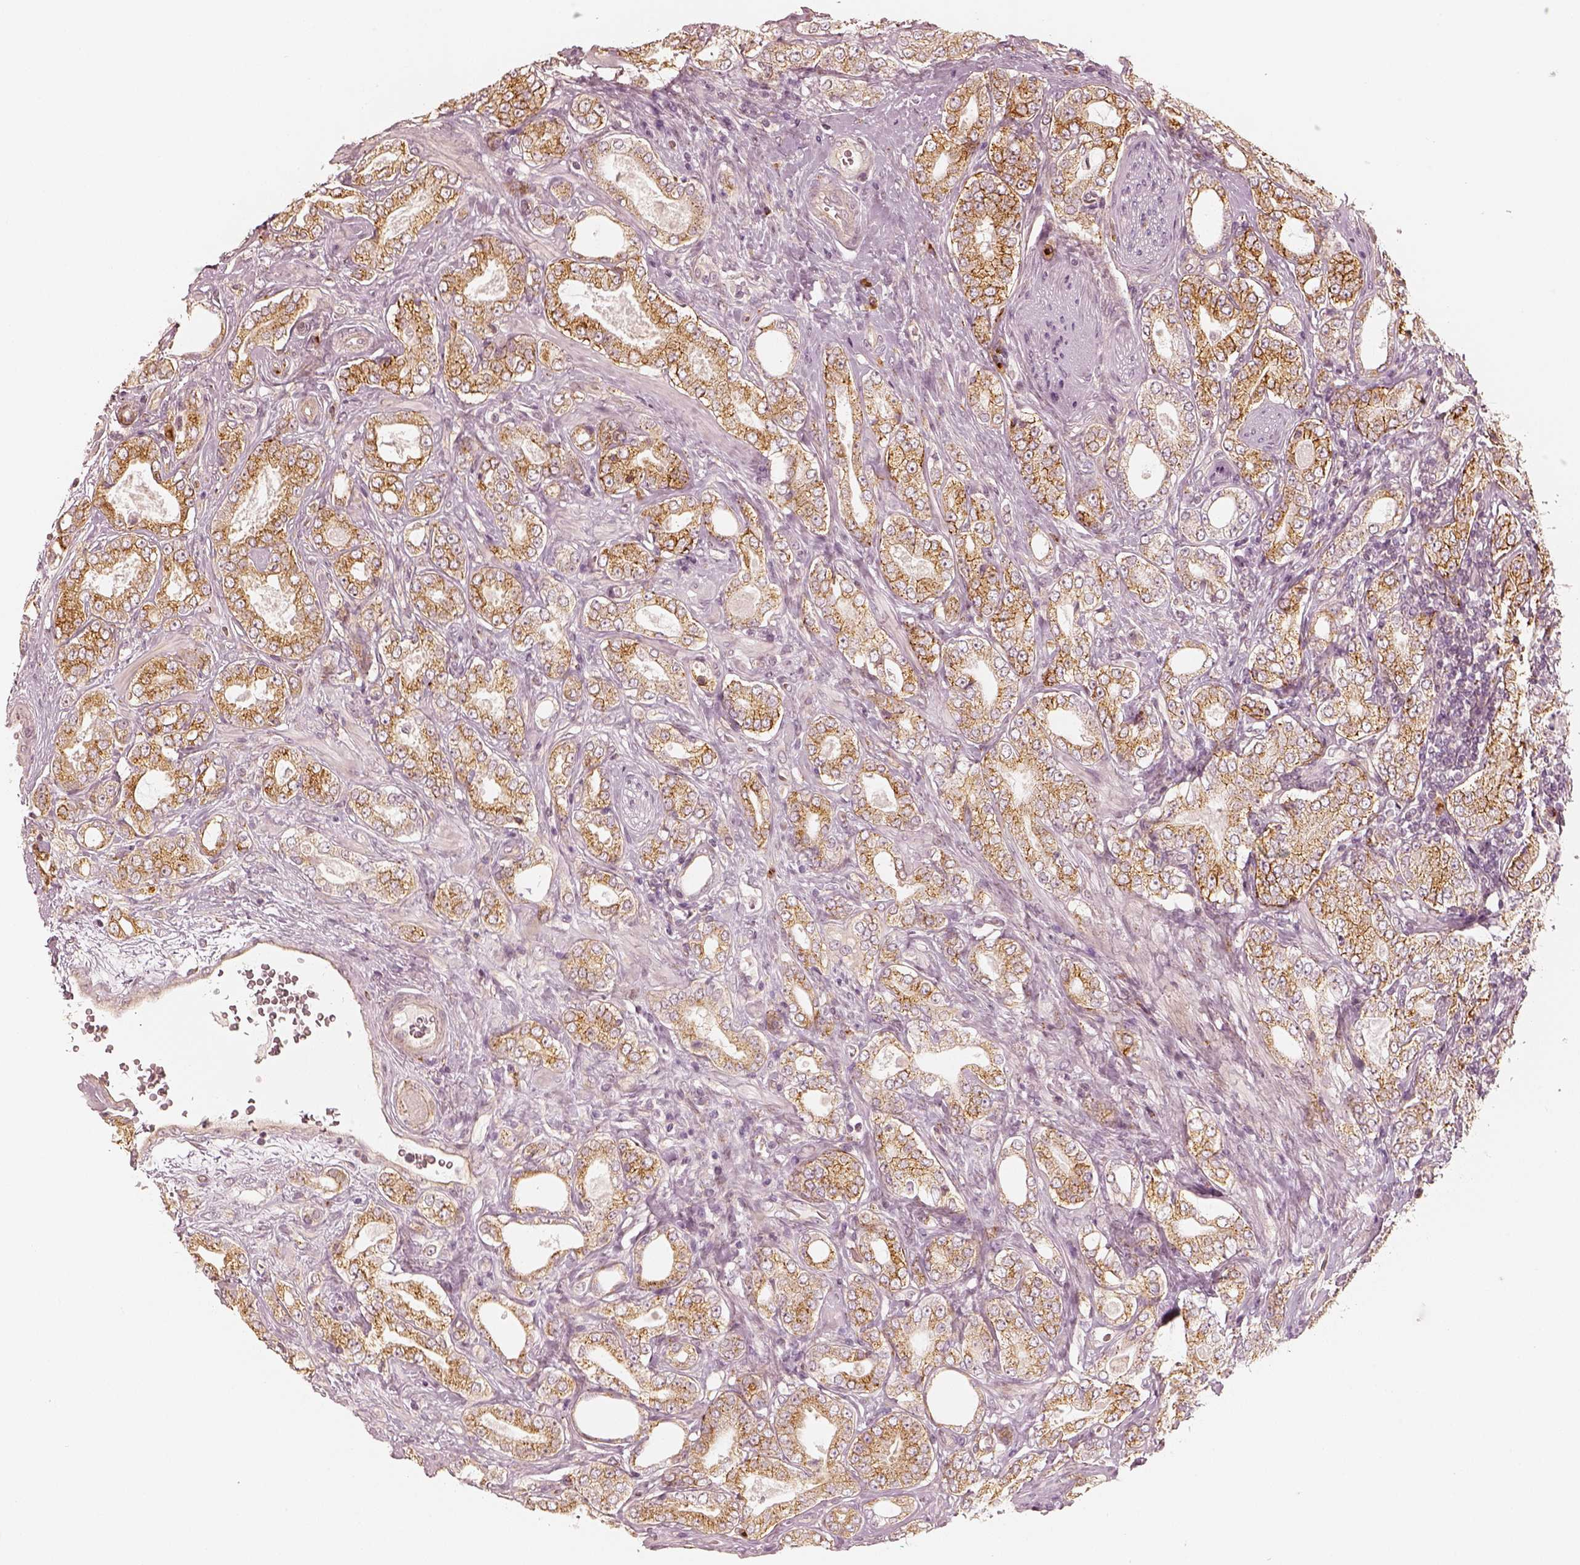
{"staining": {"intensity": "moderate", "quantity": "25%-75%", "location": "cytoplasmic/membranous"}, "tissue": "prostate cancer", "cell_type": "Tumor cells", "image_type": "cancer", "snomed": [{"axis": "morphology", "description": "Adenocarcinoma, NOS"}, {"axis": "topography", "description": "Prostate"}], "caption": "The photomicrograph demonstrates staining of prostate cancer (adenocarcinoma), revealing moderate cytoplasmic/membranous protein expression (brown color) within tumor cells.", "gene": "GORASP2", "patient": {"sex": "male", "age": 64}}